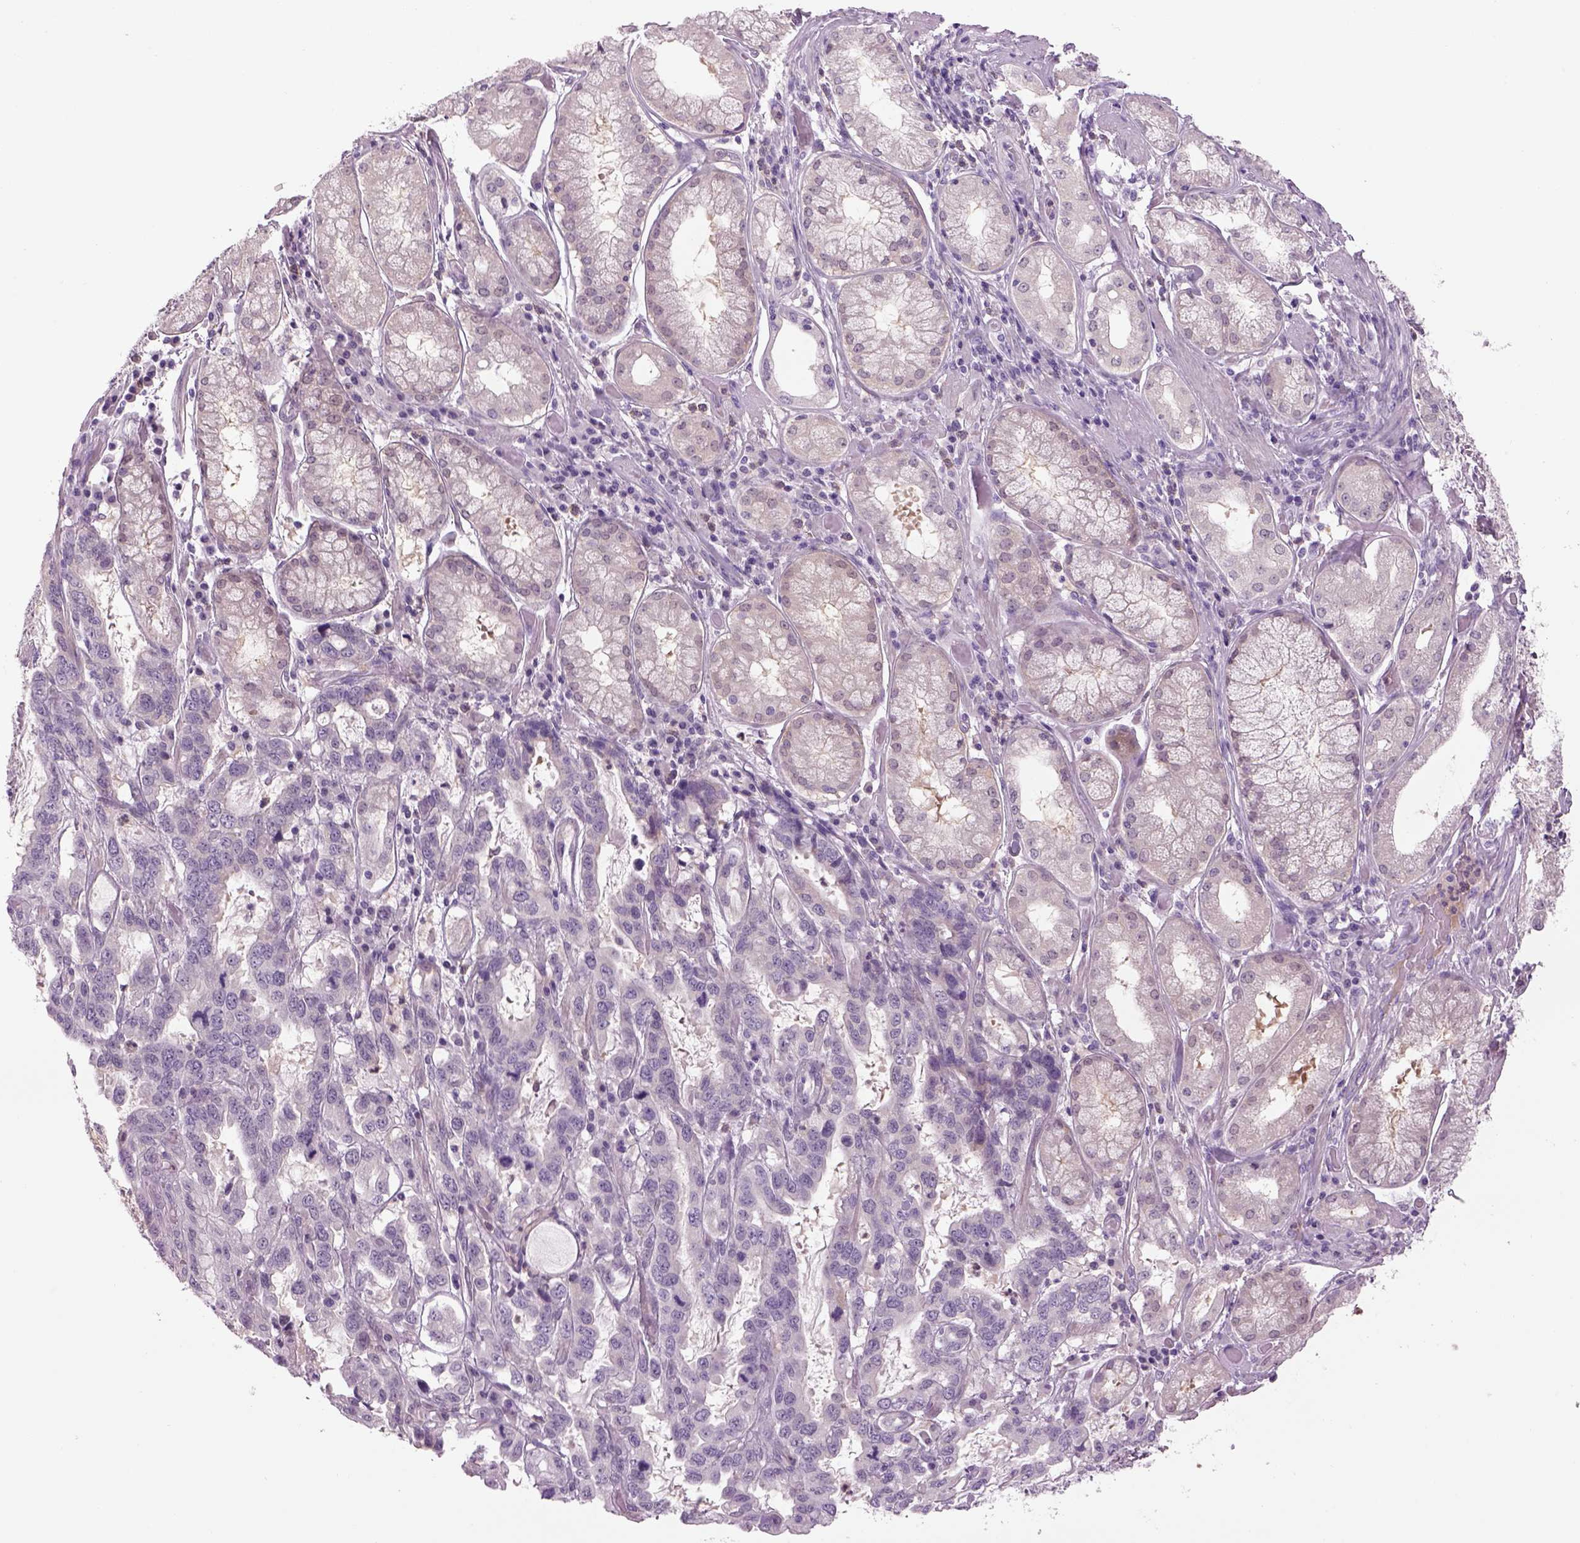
{"staining": {"intensity": "negative", "quantity": "none", "location": "none"}, "tissue": "stomach cancer", "cell_type": "Tumor cells", "image_type": "cancer", "snomed": [{"axis": "morphology", "description": "Adenocarcinoma, NOS"}, {"axis": "topography", "description": "Stomach, lower"}], "caption": "Immunohistochemistry image of neoplastic tissue: stomach cancer stained with DAB (3,3'-diaminobenzidine) displays no significant protein positivity in tumor cells. Brightfield microscopy of immunohistochemistry stained with DAB (brown) and hematoxylin (blue), captured at high magnification.", "gene": "MDH1B", "patient": {"sex": "female", "age": 76}}